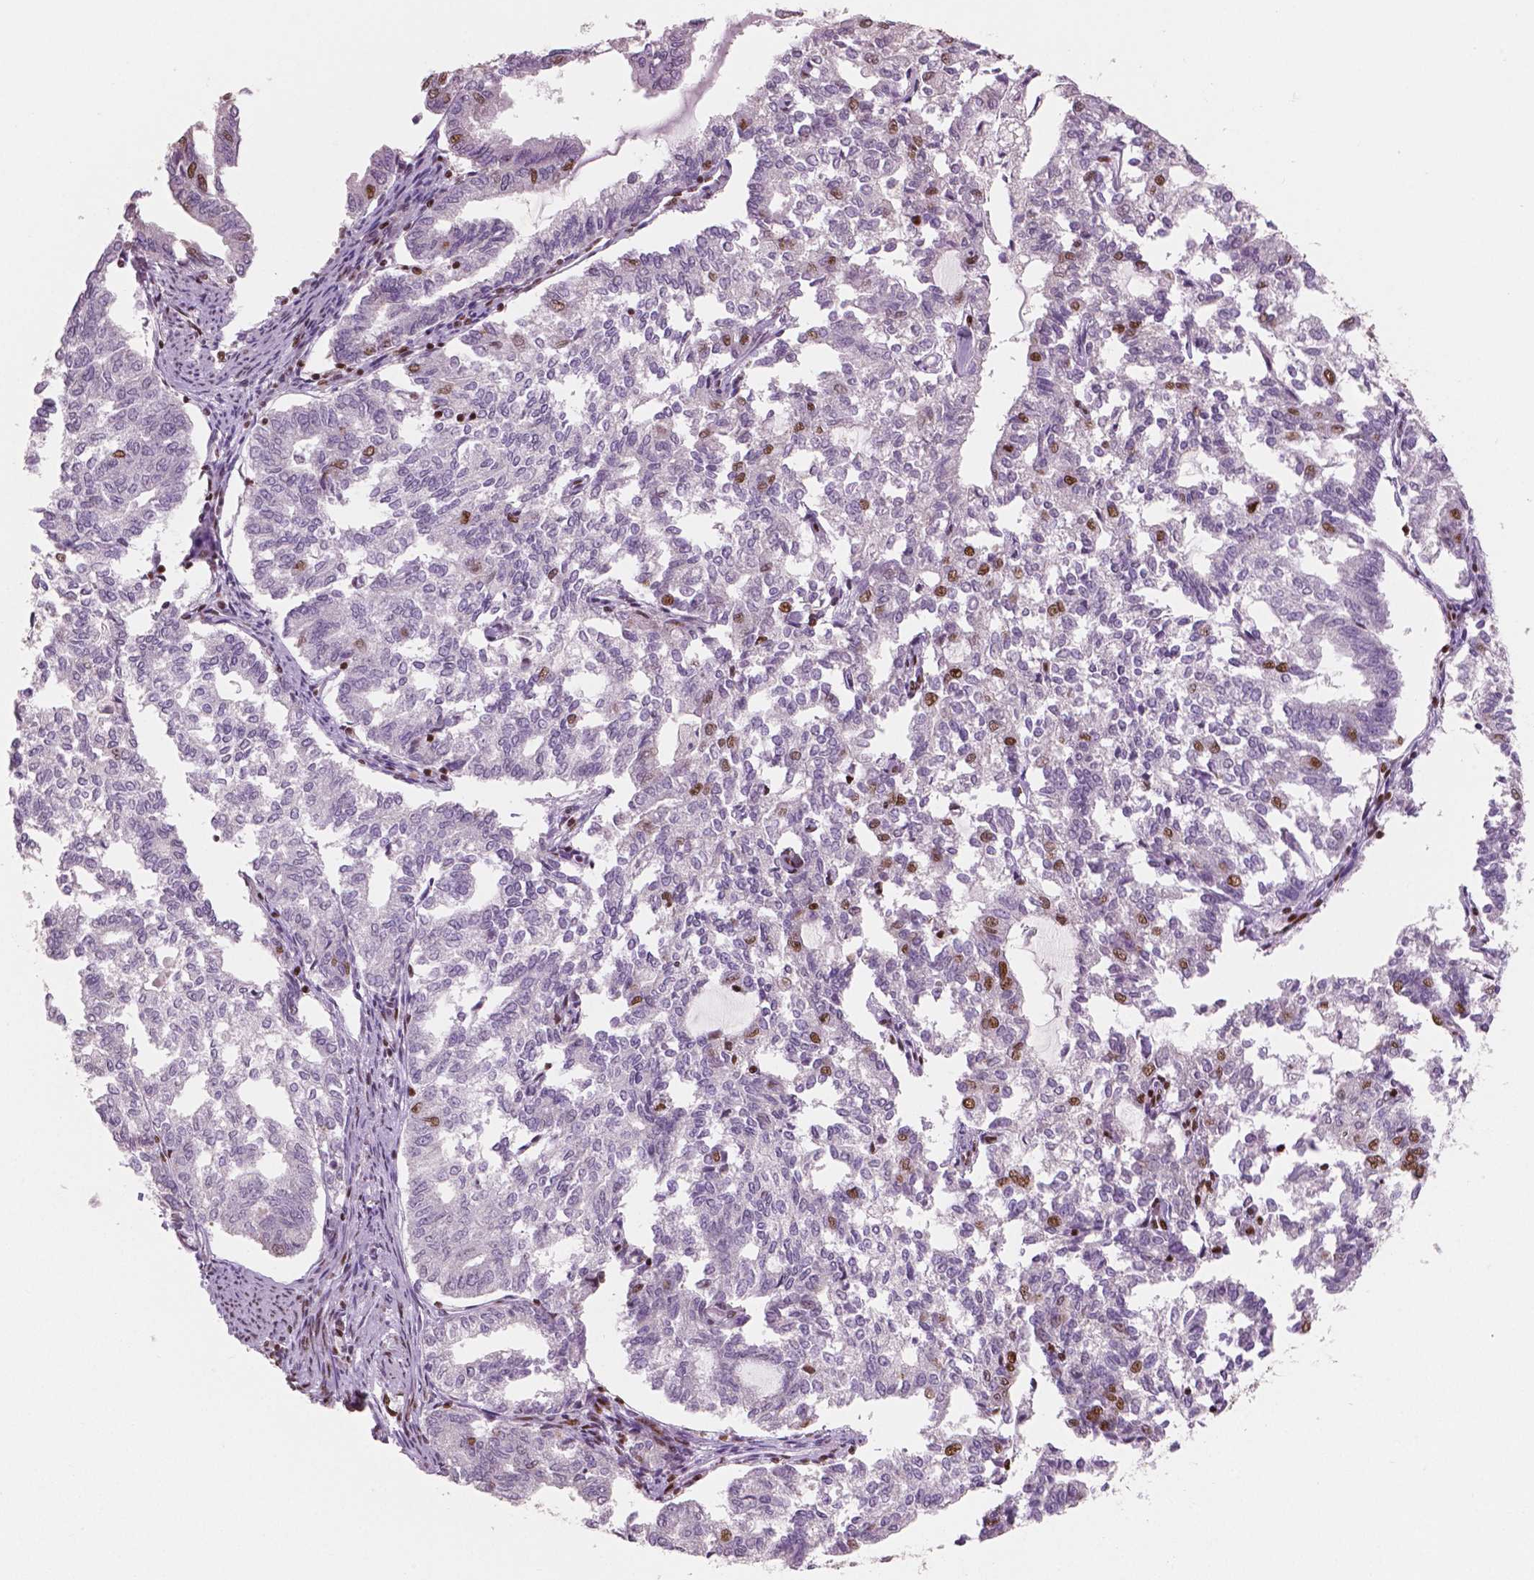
{"staining": {"intensity": "moderate", "quantity": "<25%", "location": "nuclear"}, "tissue": "endometrial cancer", "cell_type": "Tumor cells", "image_type": "cancer", "snomed": [{"axis": "morphology", "description": "Adenocarcinoma, NOS"}, {"axis": "topography", "description": "Endometrium"}], "caption": "Human adenocarcinoma (endometrial) stained with a protein marker reveals moderate staining in tumor cells.", "gene": "BRD4", "patient": {"sex": "female", "age": 79}}